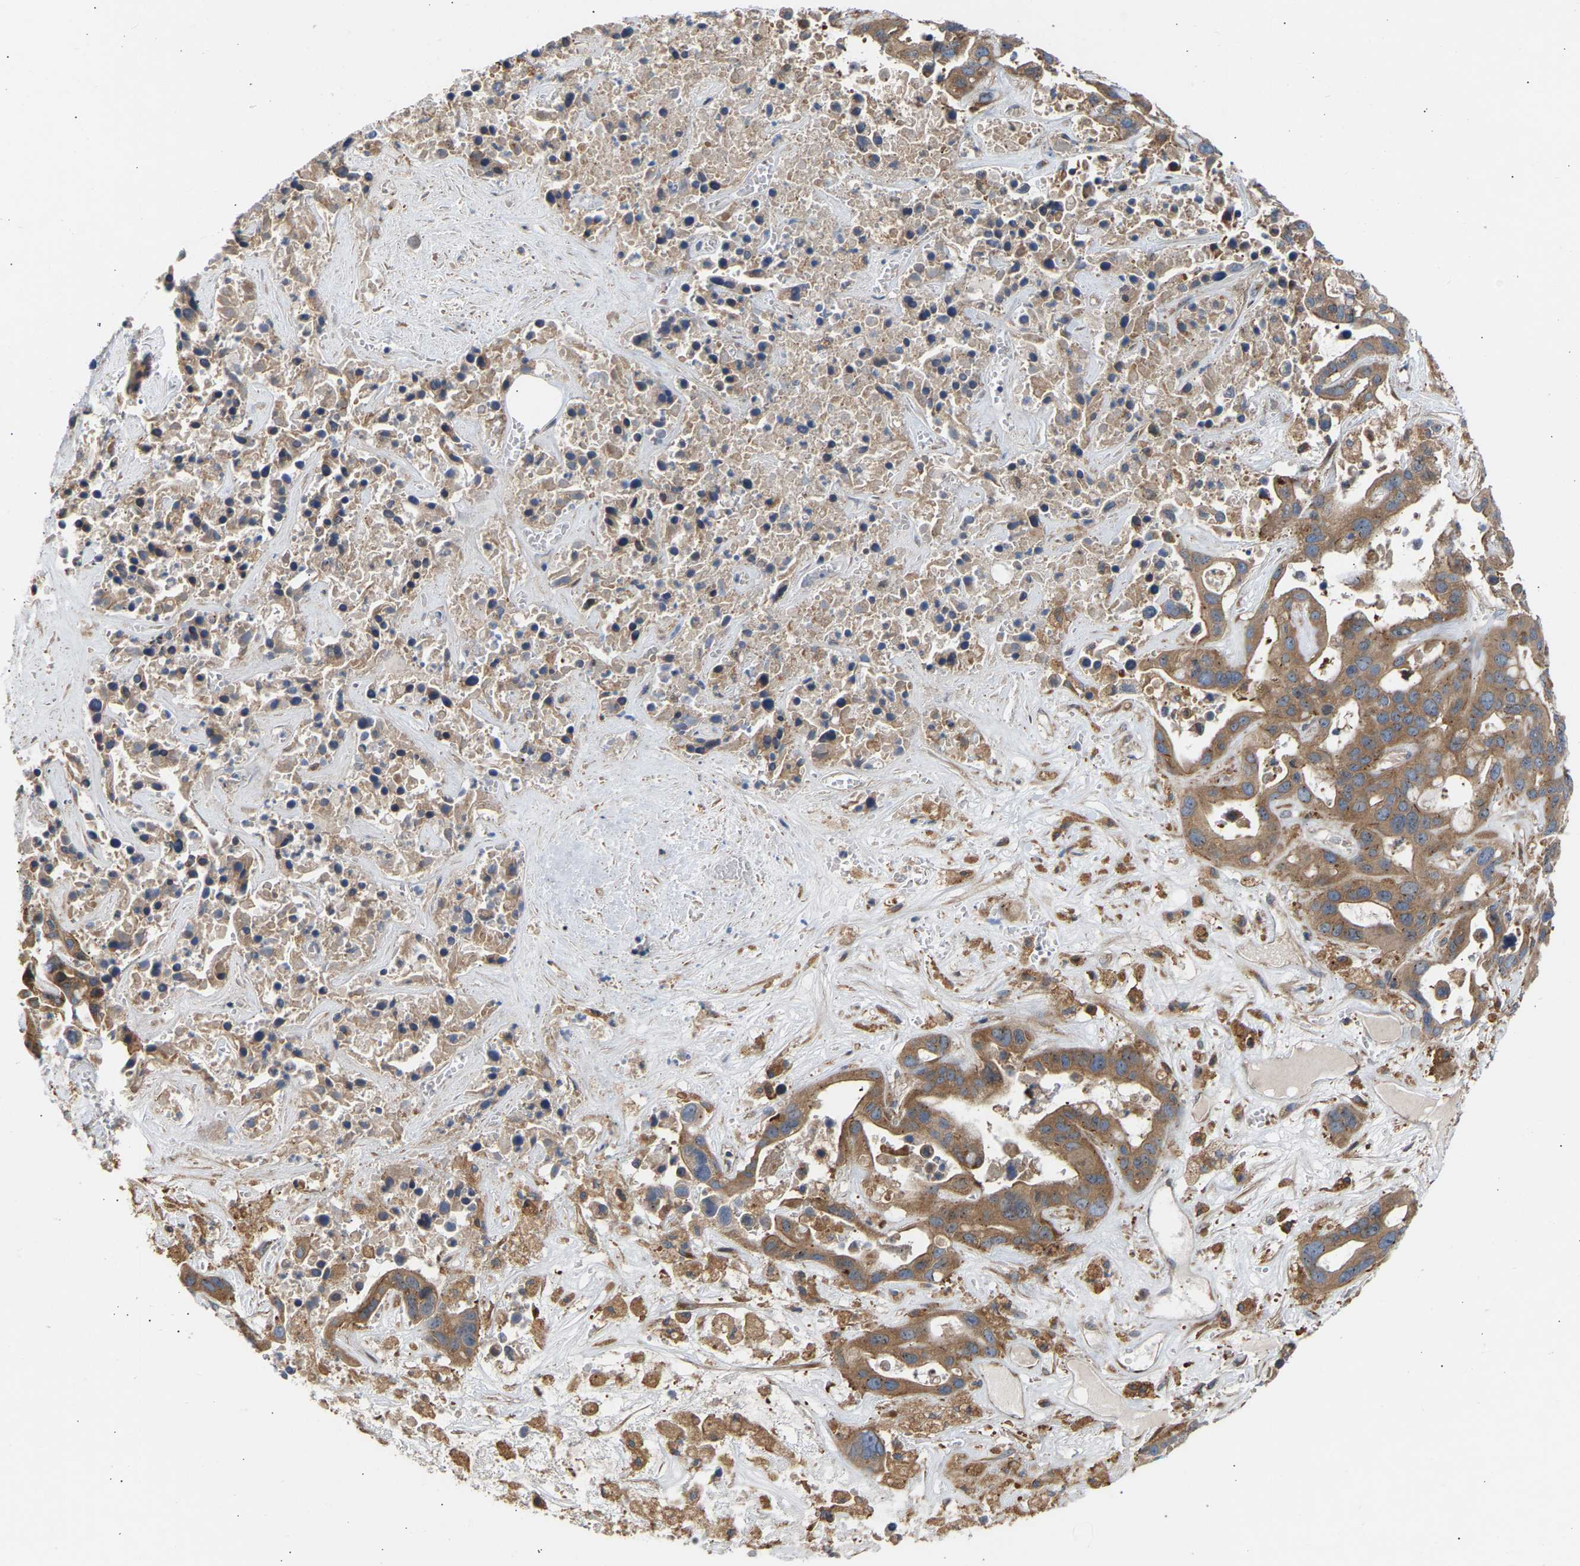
{"staining": {"intensity": "moderate", "quantity": ">75%", "location": "cytoplasmic/membranous"}, "tissue": "liver cancer", "cell_type": "Tumor cells", "image_type": "cancer", "snomed": [{"axis": "morphology", "description": "Cholangiocarcinoma"}, {"axis": "topography", "description": "Liver"}], "caption": "Human liver cancer stained with a protein marker demonstrates moderate staining in tumor cells.", "gene": "GCN1", "patient": {"sex": "female", "age": 65}}